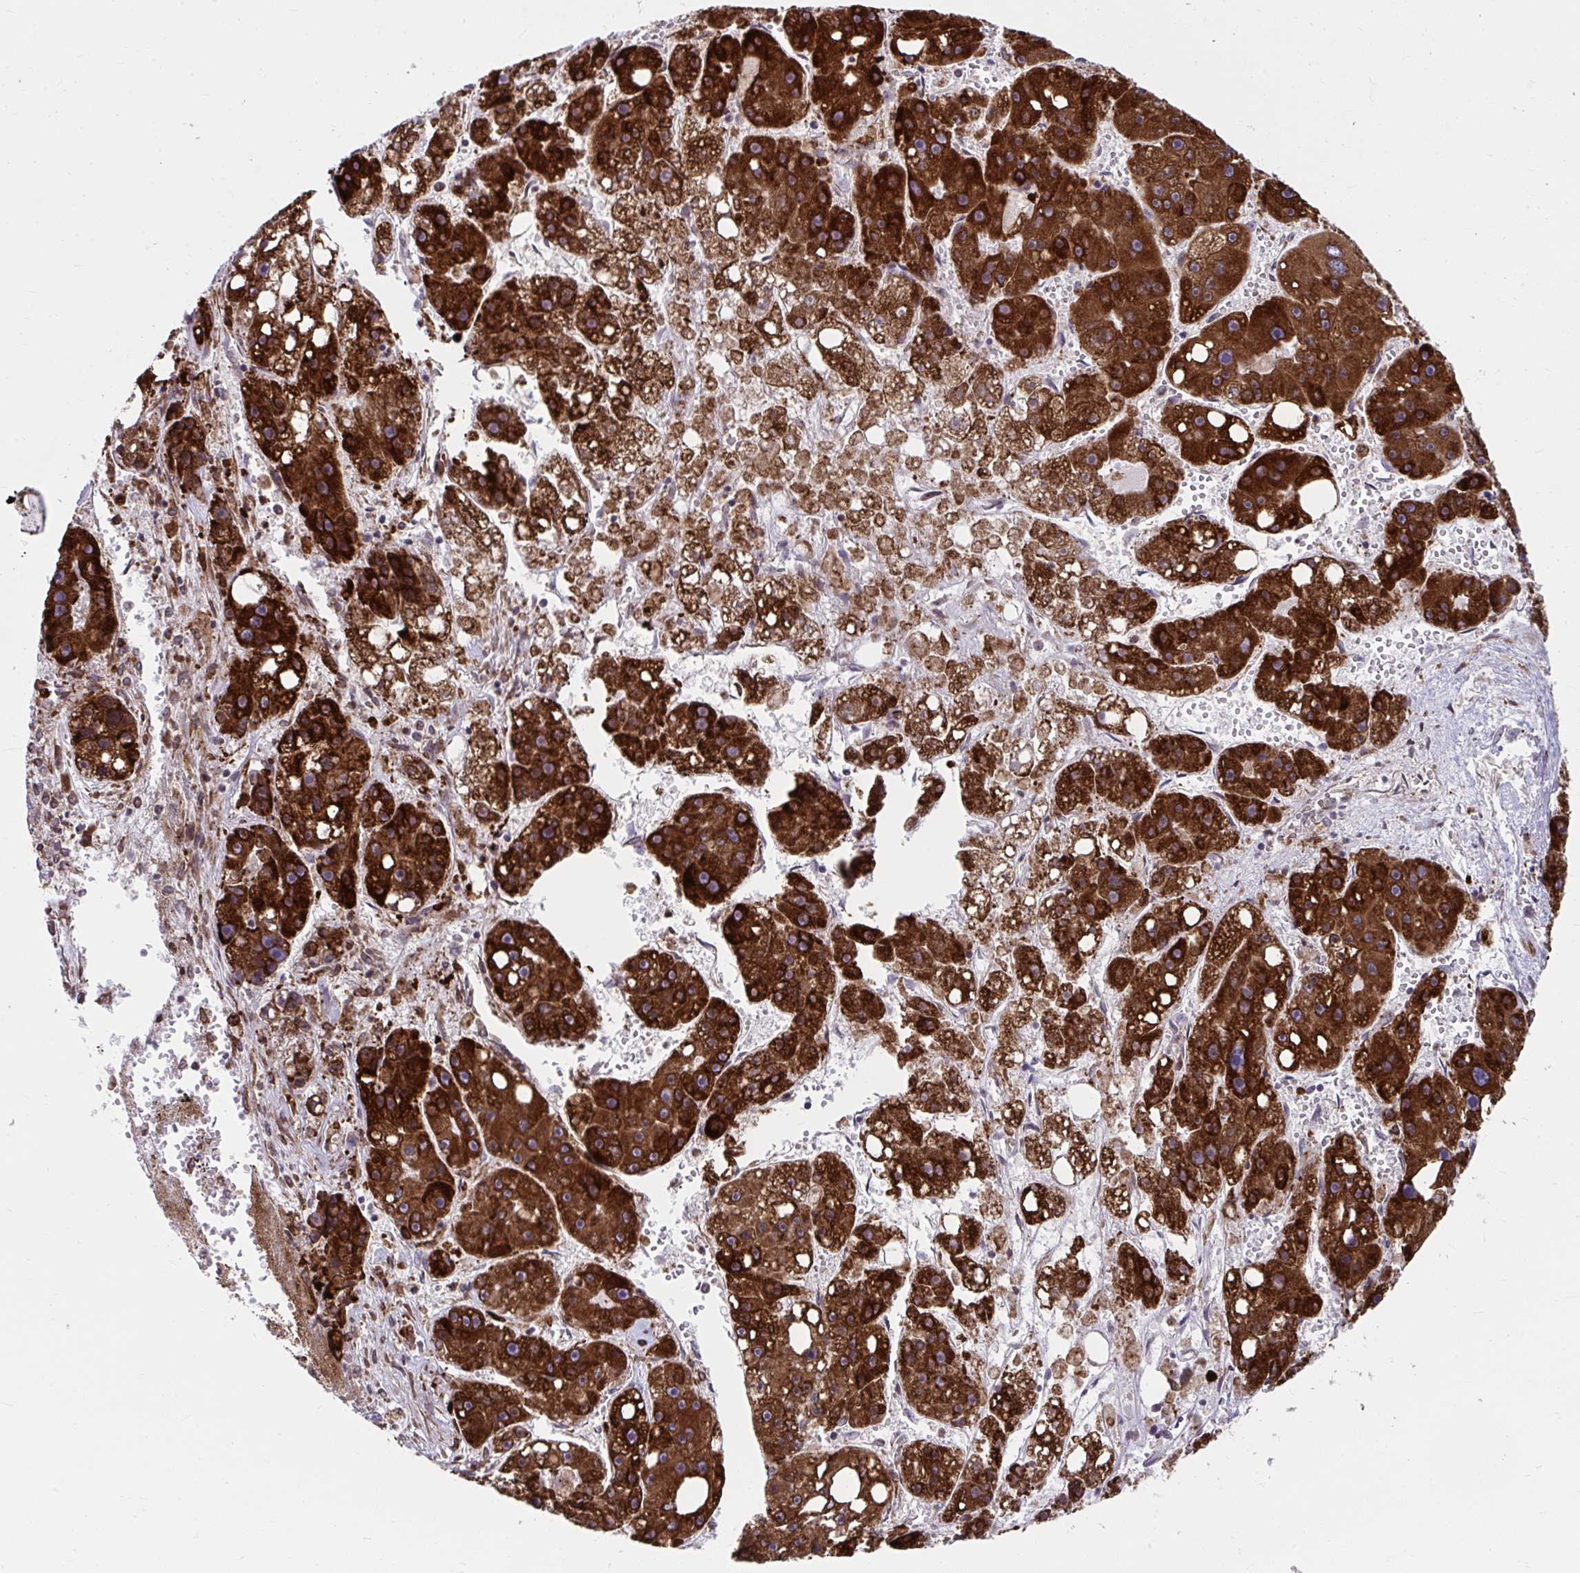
{"staining": {"intensity": "strong", "quantity": ">75%", "location": "cytoplasmic/membranous"}, "tissue": "liver cancer", "cell_type": "Tumor cells", "image_type": "cancer", "snomed": [{"axis": "morphology", "description": "Carcinoma, Hepatocellular, NOS"}, {"axis": "topography", "description": "Liver"}], "caption": "This histopathology image exhibits hepatocellular carcinoma (liver) stained with immunohistochemistry to label a protein in brown. The cytoplasmic/membranous of tumor cells show strong positivity for the protein. Nuclei are counter-stained blue.", "gene": "STIM2", "patient": {"sex": "female", "age": 61}}